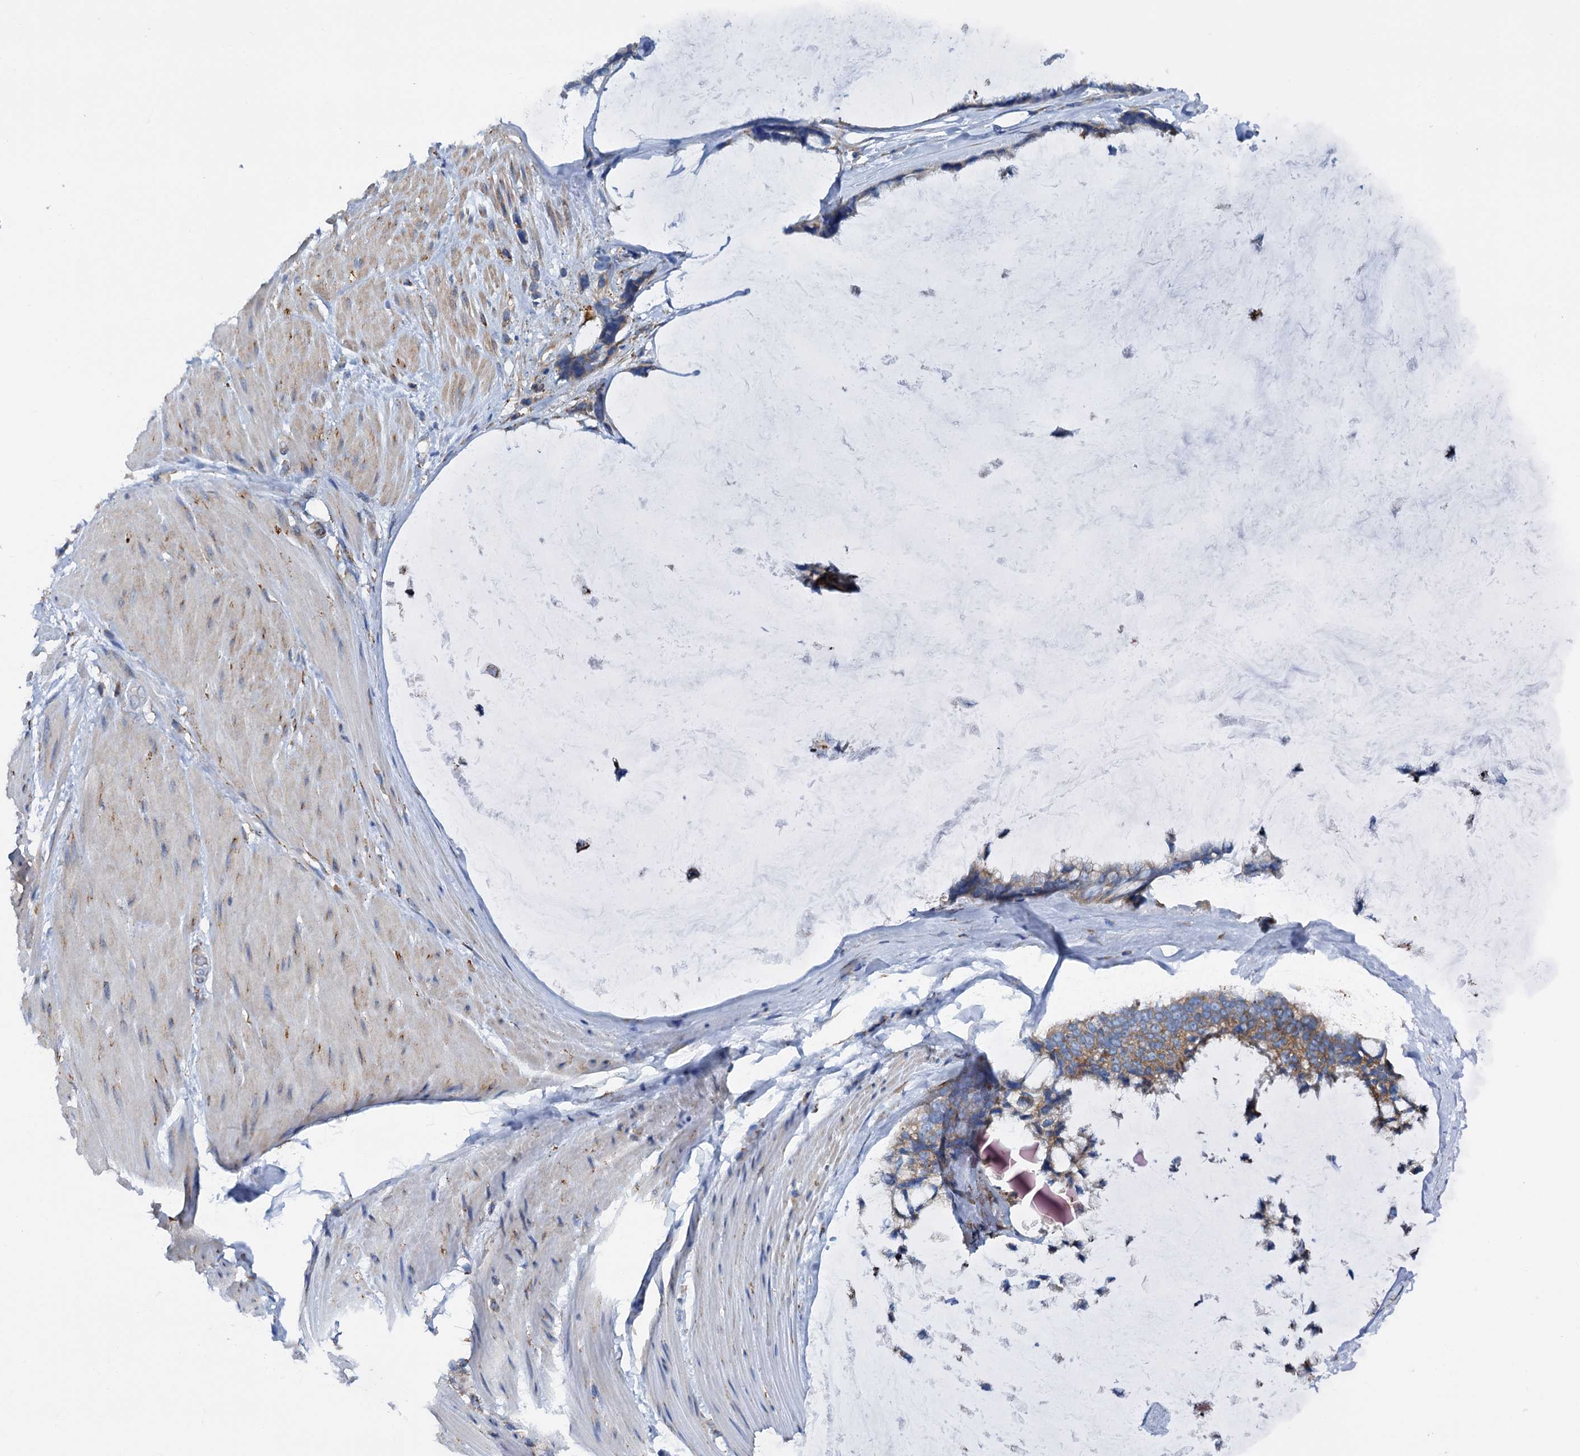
{"staining": {"intensity": "moderate", "quantity": "25%-75%", "location": "cytoplasmic/membranous"}, "tissue": "ovarian cancer", "cell_type": "Tumor cells", "image_type": "cancer", "snomed": [{"axis": "morphology", "description": "Cystadenocarcinoma, mucinous, NOS"}, {"axis": "topography", "description": "Ovary"}], "caption": "The micrograph demonstrates a brown stain indicating the presence of a protein in the cytoplasmic/membranous of tumor cells in ovarian mucinous cystadenocarcinoma.", "gene": "SHE", "patient": {"sex": "female", "age": 39}}